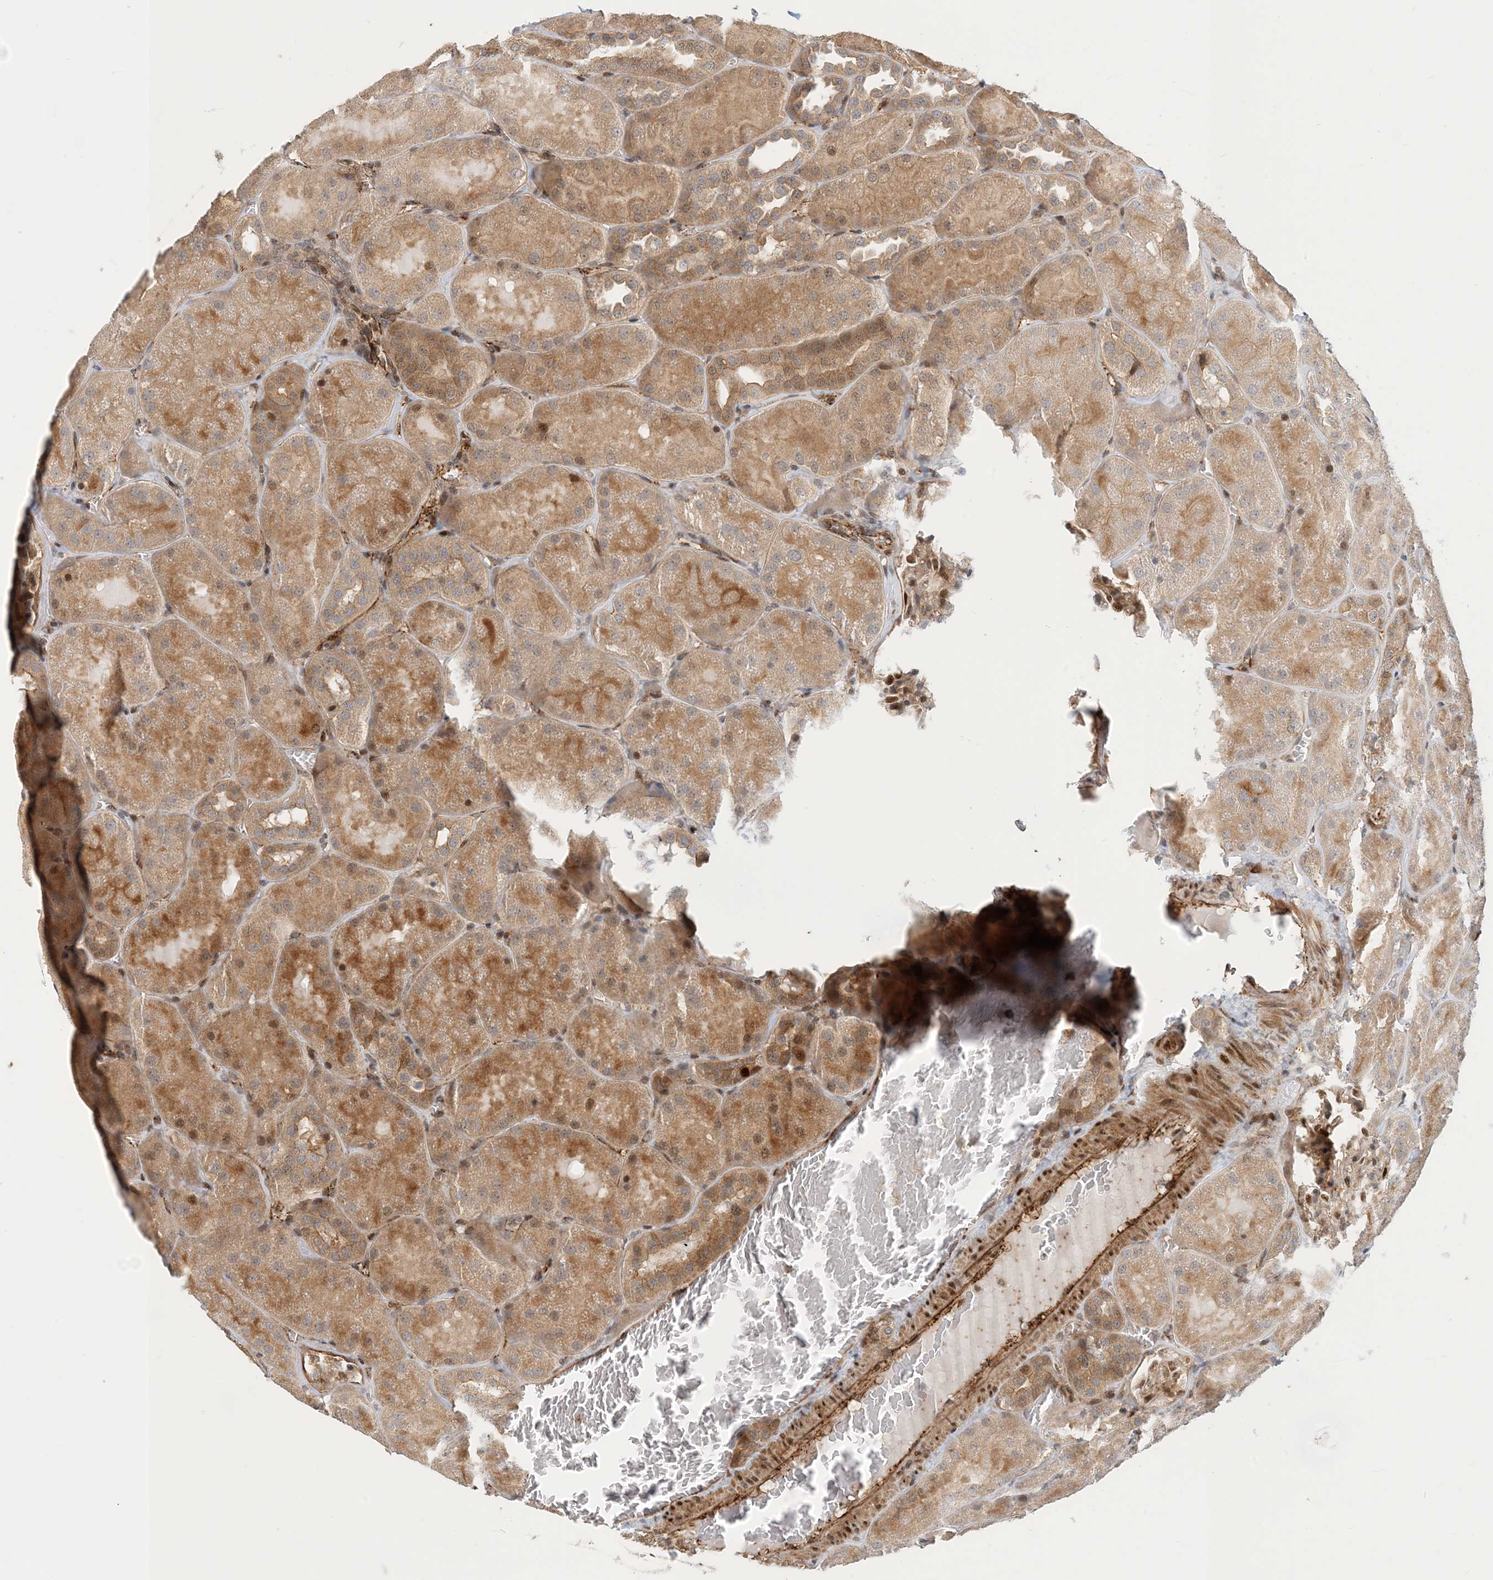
{"staining": {"intensity": "moderate", "quantity": "25%-75%", "location": "nuclear"}, "tissue": "kidney", "cell_type": "Cells in glomeruli", "image_type": "normal", "snomed": [{"axis": "morphology", "description": "Normal tissue, NOS"}, {"axis": "topography", "description": "Kidney"}], "caption": "Cells in glomeruli exhibit moderate nuclear expression in approximately 25%-75% of cells in unremarkable kidney. (DAB (3,3'-diaminobenzidine) IHC with brightfield microscopy, high magnification).", "gene": "MAPKBP1", "patient": {"sex": "male", "age": 28}}